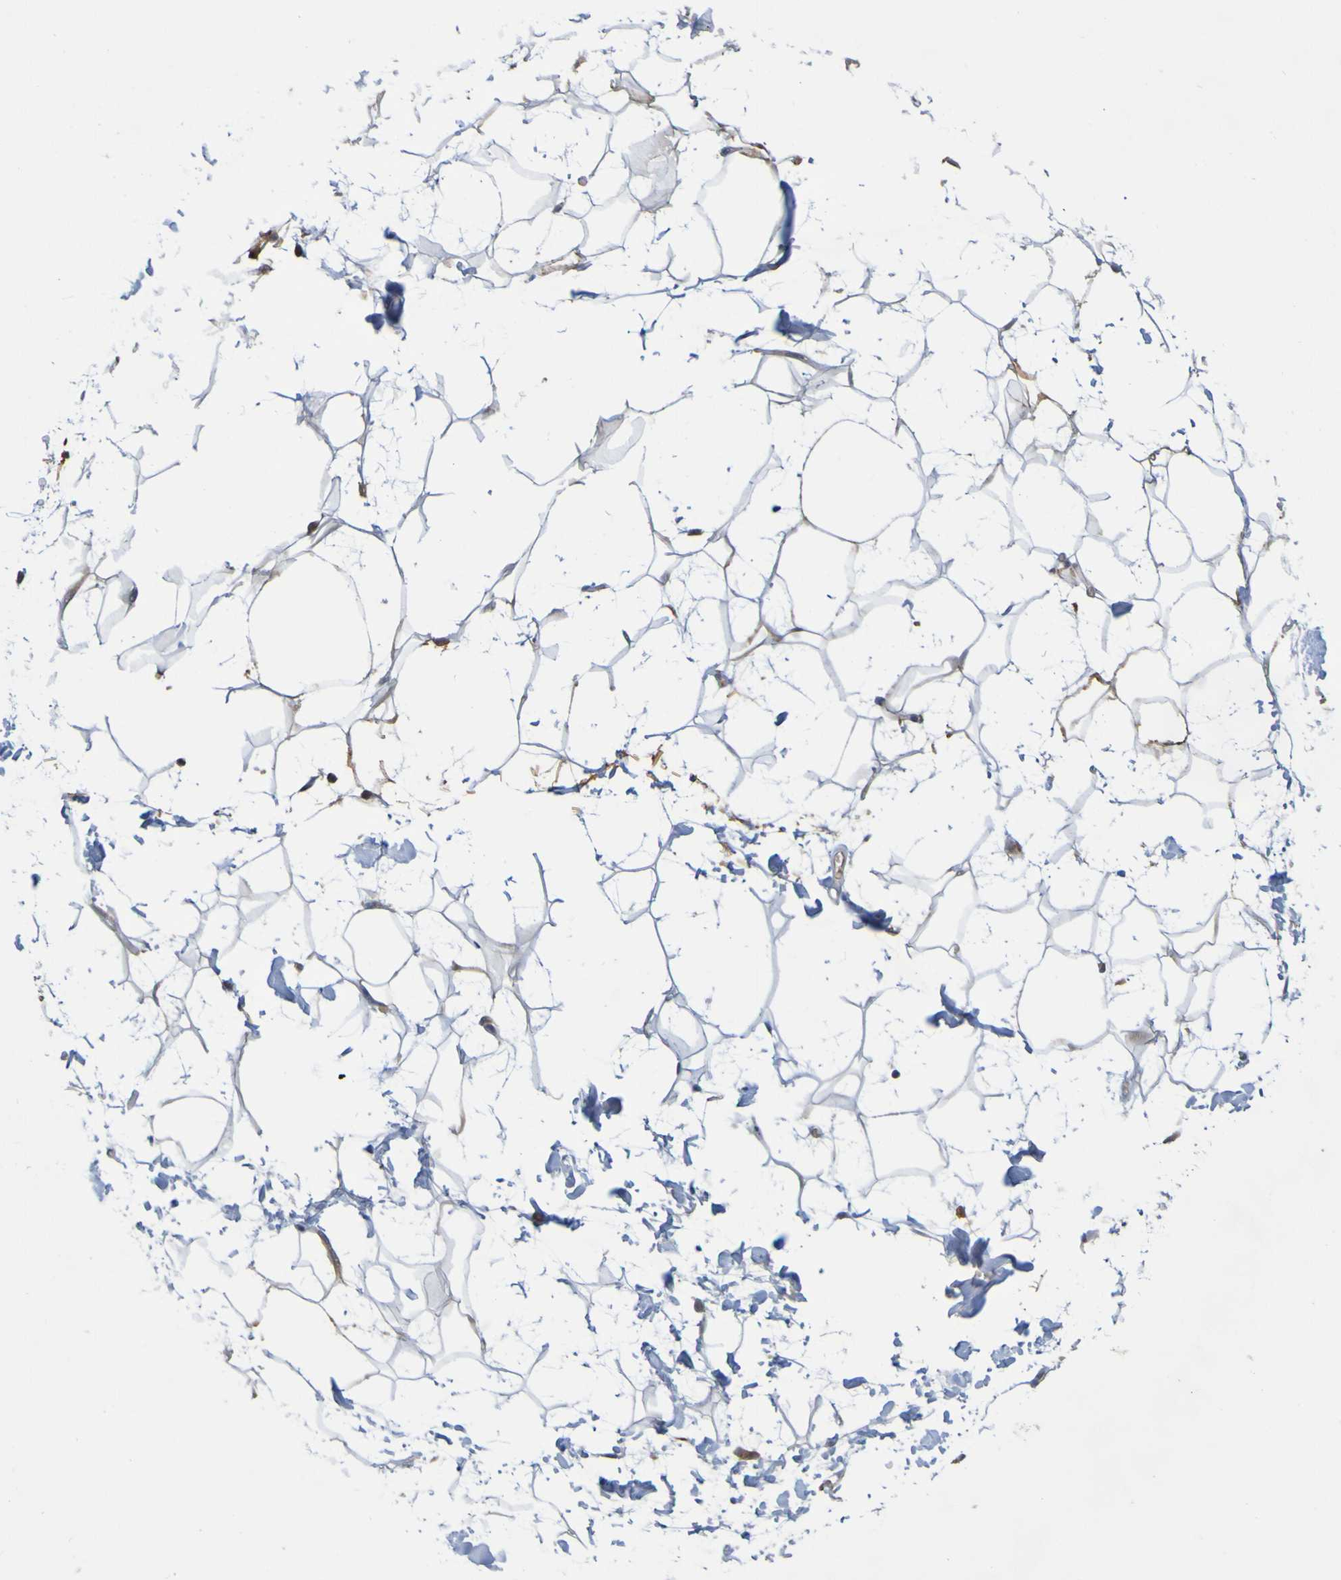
{"staining": {"intensity": "negative", "quantity": "none", "location": "none"}, "tissue": "adipose tissue", "cell_type": "Adipocytes", "image_type": "normal", "snomed": [{"axis": "morphology", "description": "Normal tissue, NOS"}, {"axis": "topography", "description": "Soft tissue"}], "caption": "Immunohistochemistry of benign human adipose tissue shows no staining in adipocytes. (Stains: DAB IHC with hematoxylin counter stain, Microscopy: brightfield microscopy at high magnification).", "gene": "NAV2", "patient": {"sex": "male", "age": 72}}